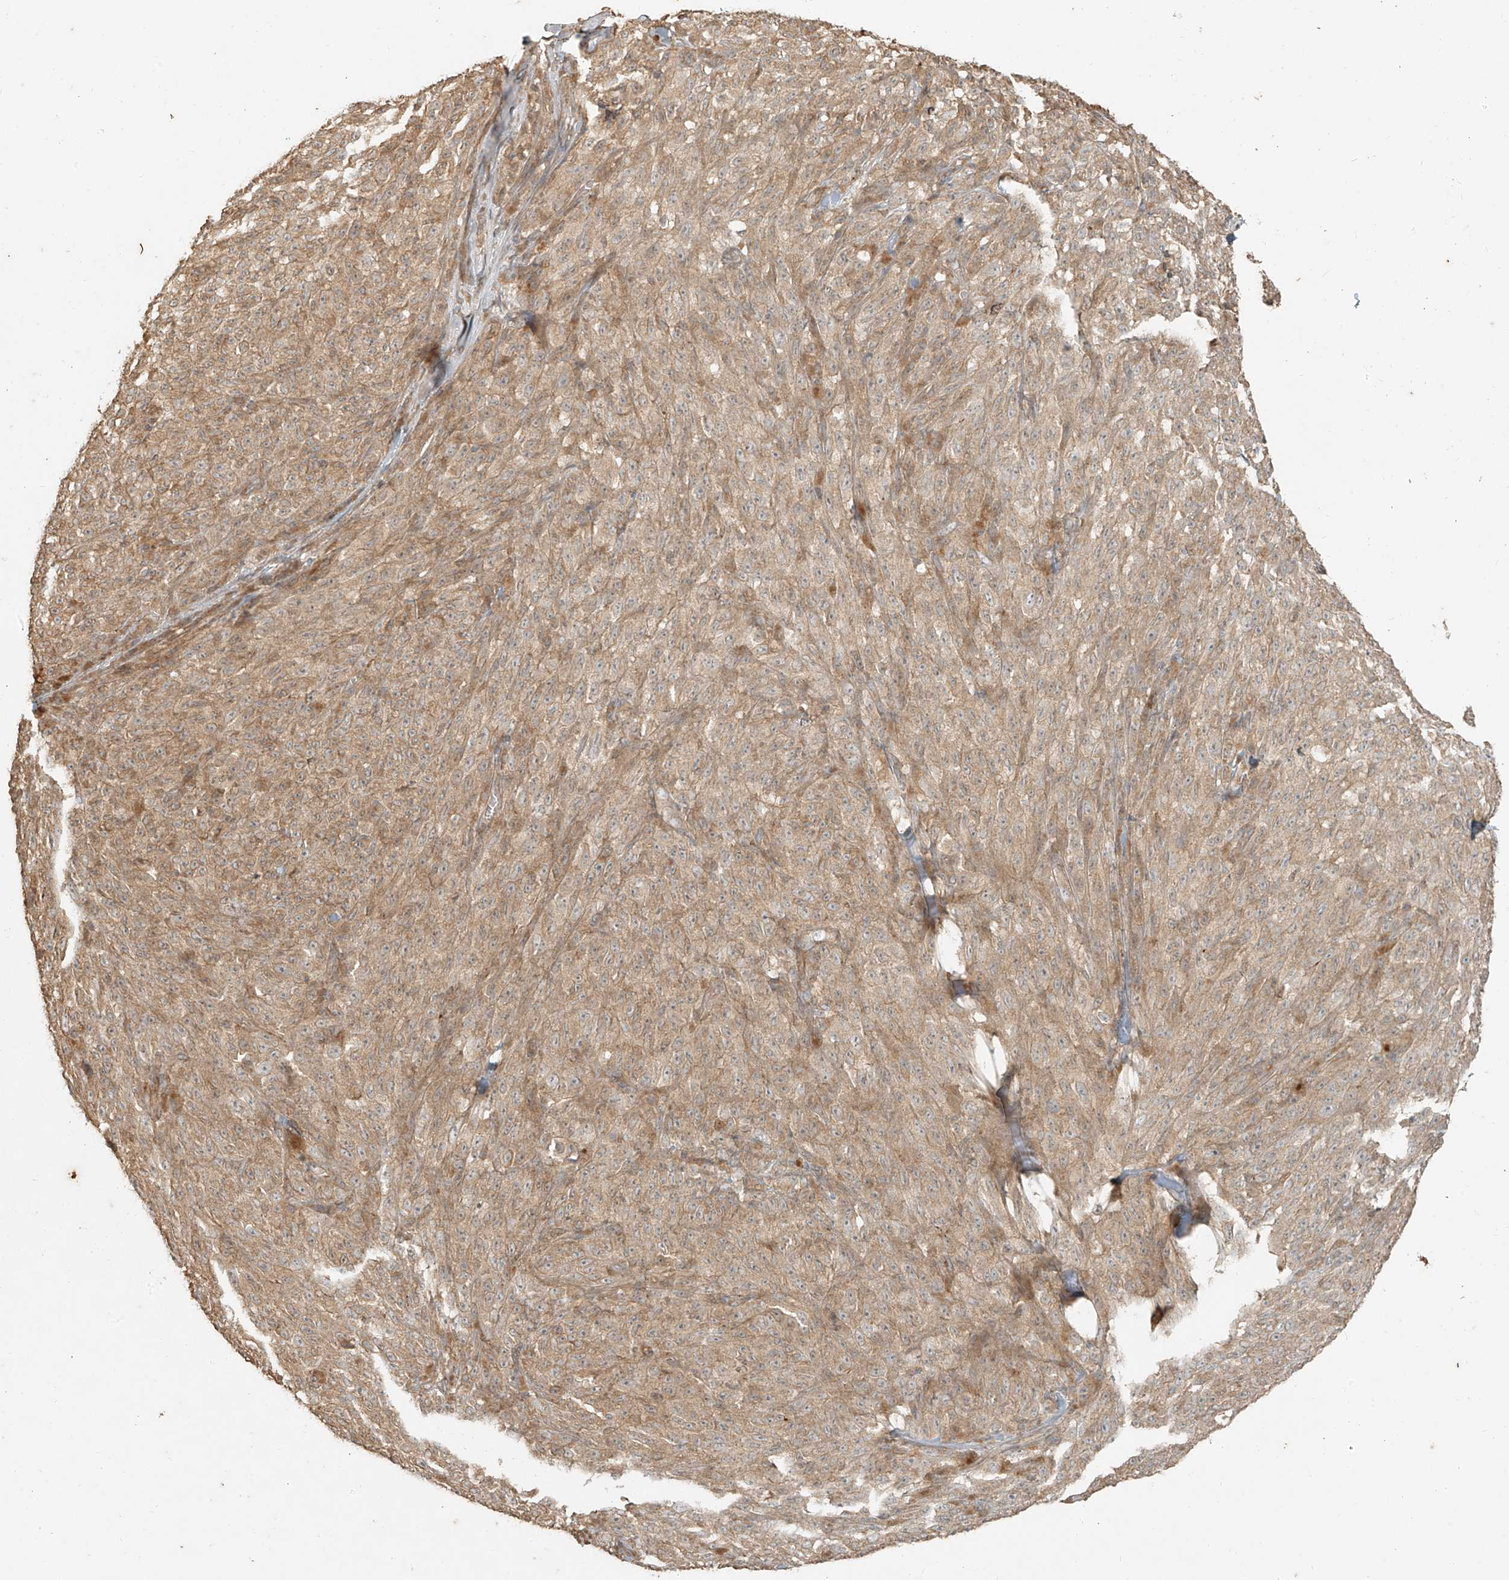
{"staining": {"intensity": "weak", "quantity": ">75%", "location": "cytoplasmic/membranous"}, "tissue": "melanoma", "cell_type": "Tumor cells", "image_type": "cancer", "snomed": [{"axis": "morphology", "description": "Malignant melanoma, NOS"}, {"axis": "topography", "description": "Skin"}], "caption": "Brown immunohistochemical staining in human malignant melanoma demonstrates weak cytoplasmic/membranous expression in about >75% of tumor cells.", "gene": "ANKZF1", "patient": {"sex": "female", "age": 82}}